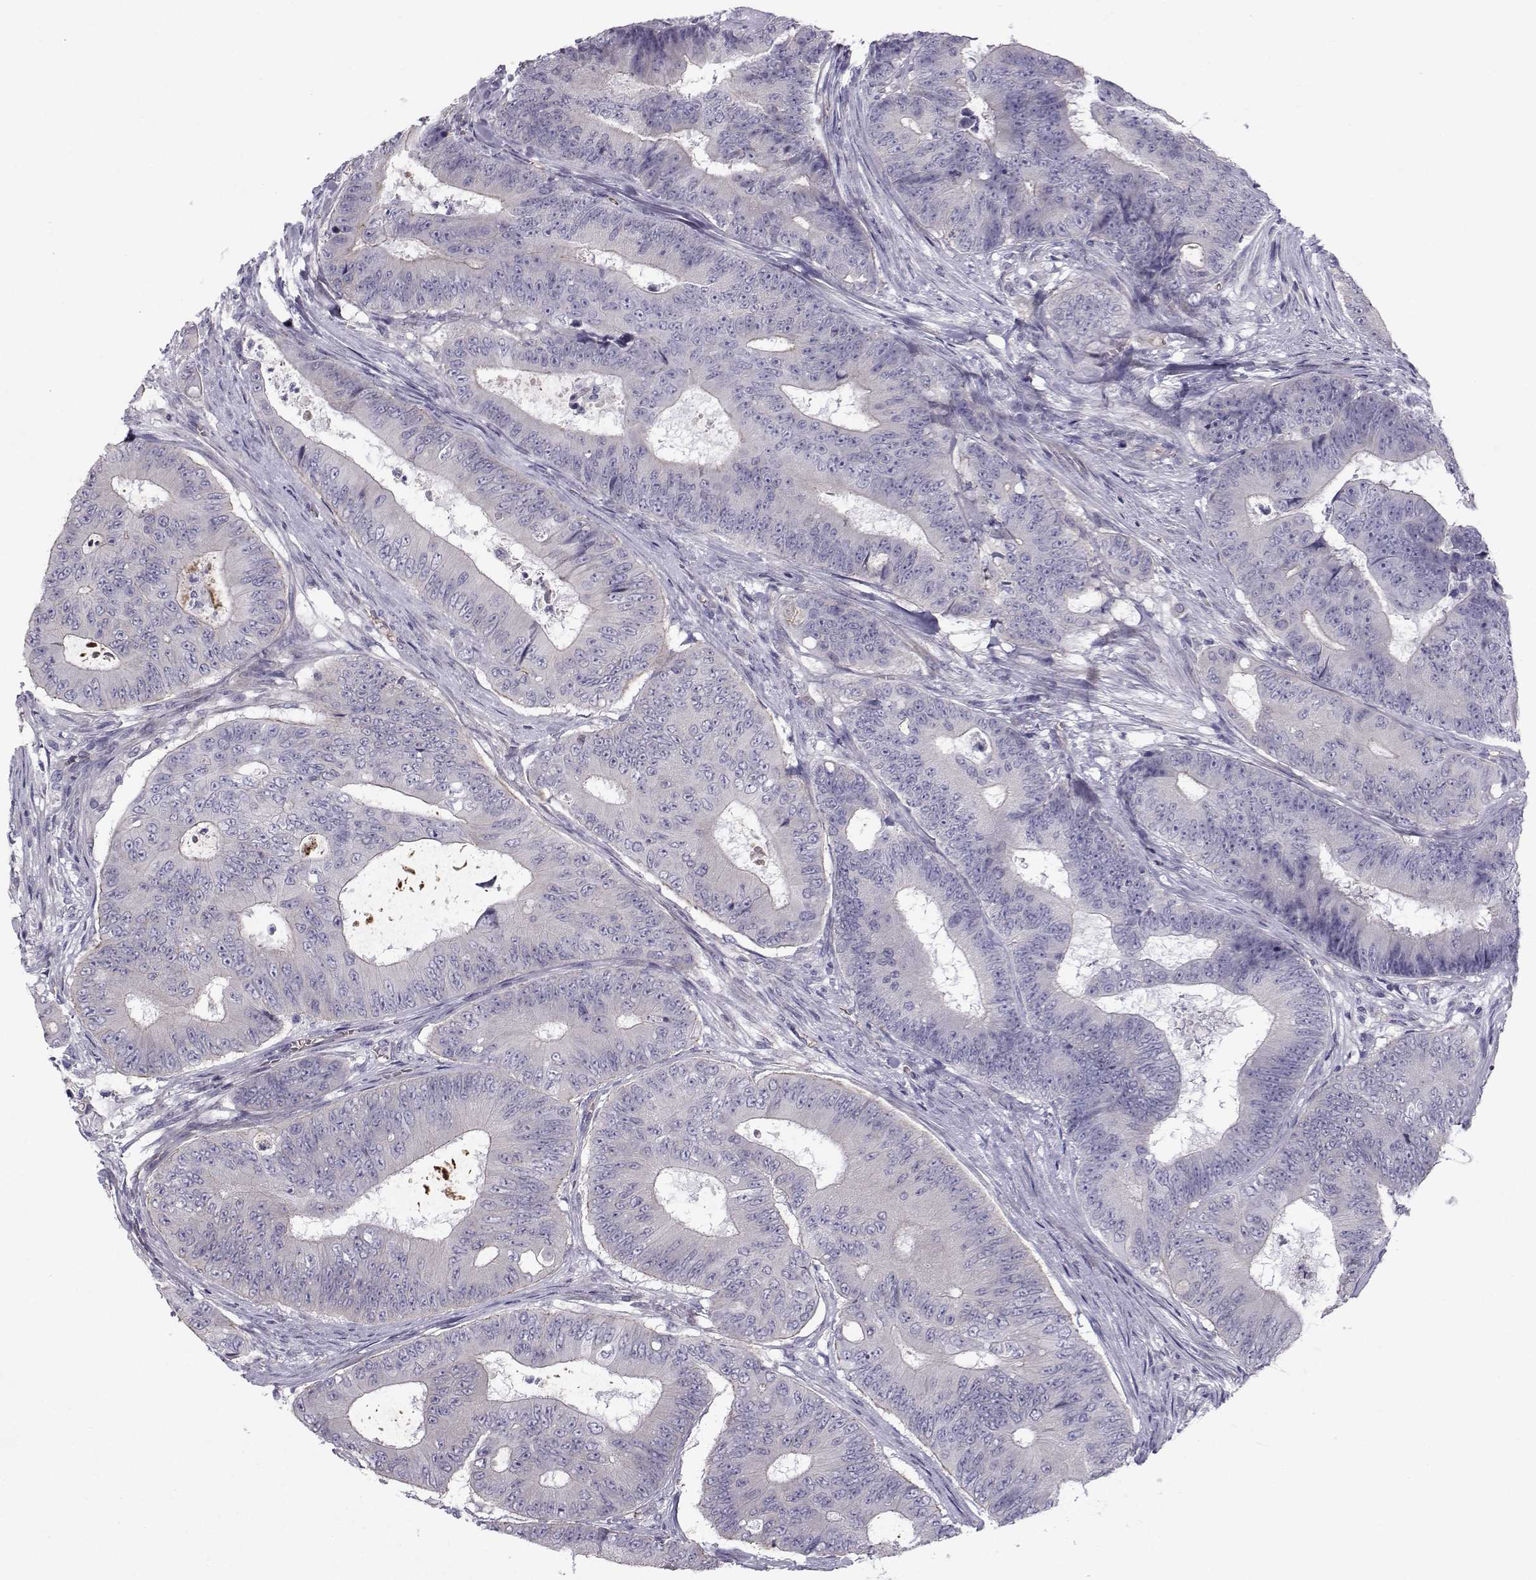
{"staining": {"intensity": "negative", "quantity": "none", "location": "none"}, "tissue": "colorectal cancer", "cell_type": "Tumor cells", "image_type": "cancer", "snomed": [{"axis": "morphology", "description": "Adenocarcinoma, NOS"}, {"axis": "topography", "description": "Colon"}], "caption": "A histopathology image of adenocarcinoma (colorectal) stained for a protein exhibits no brown staining in tumor cells.", "gene": "QPCT", "patient": {"sex": "female", "age": 48}}